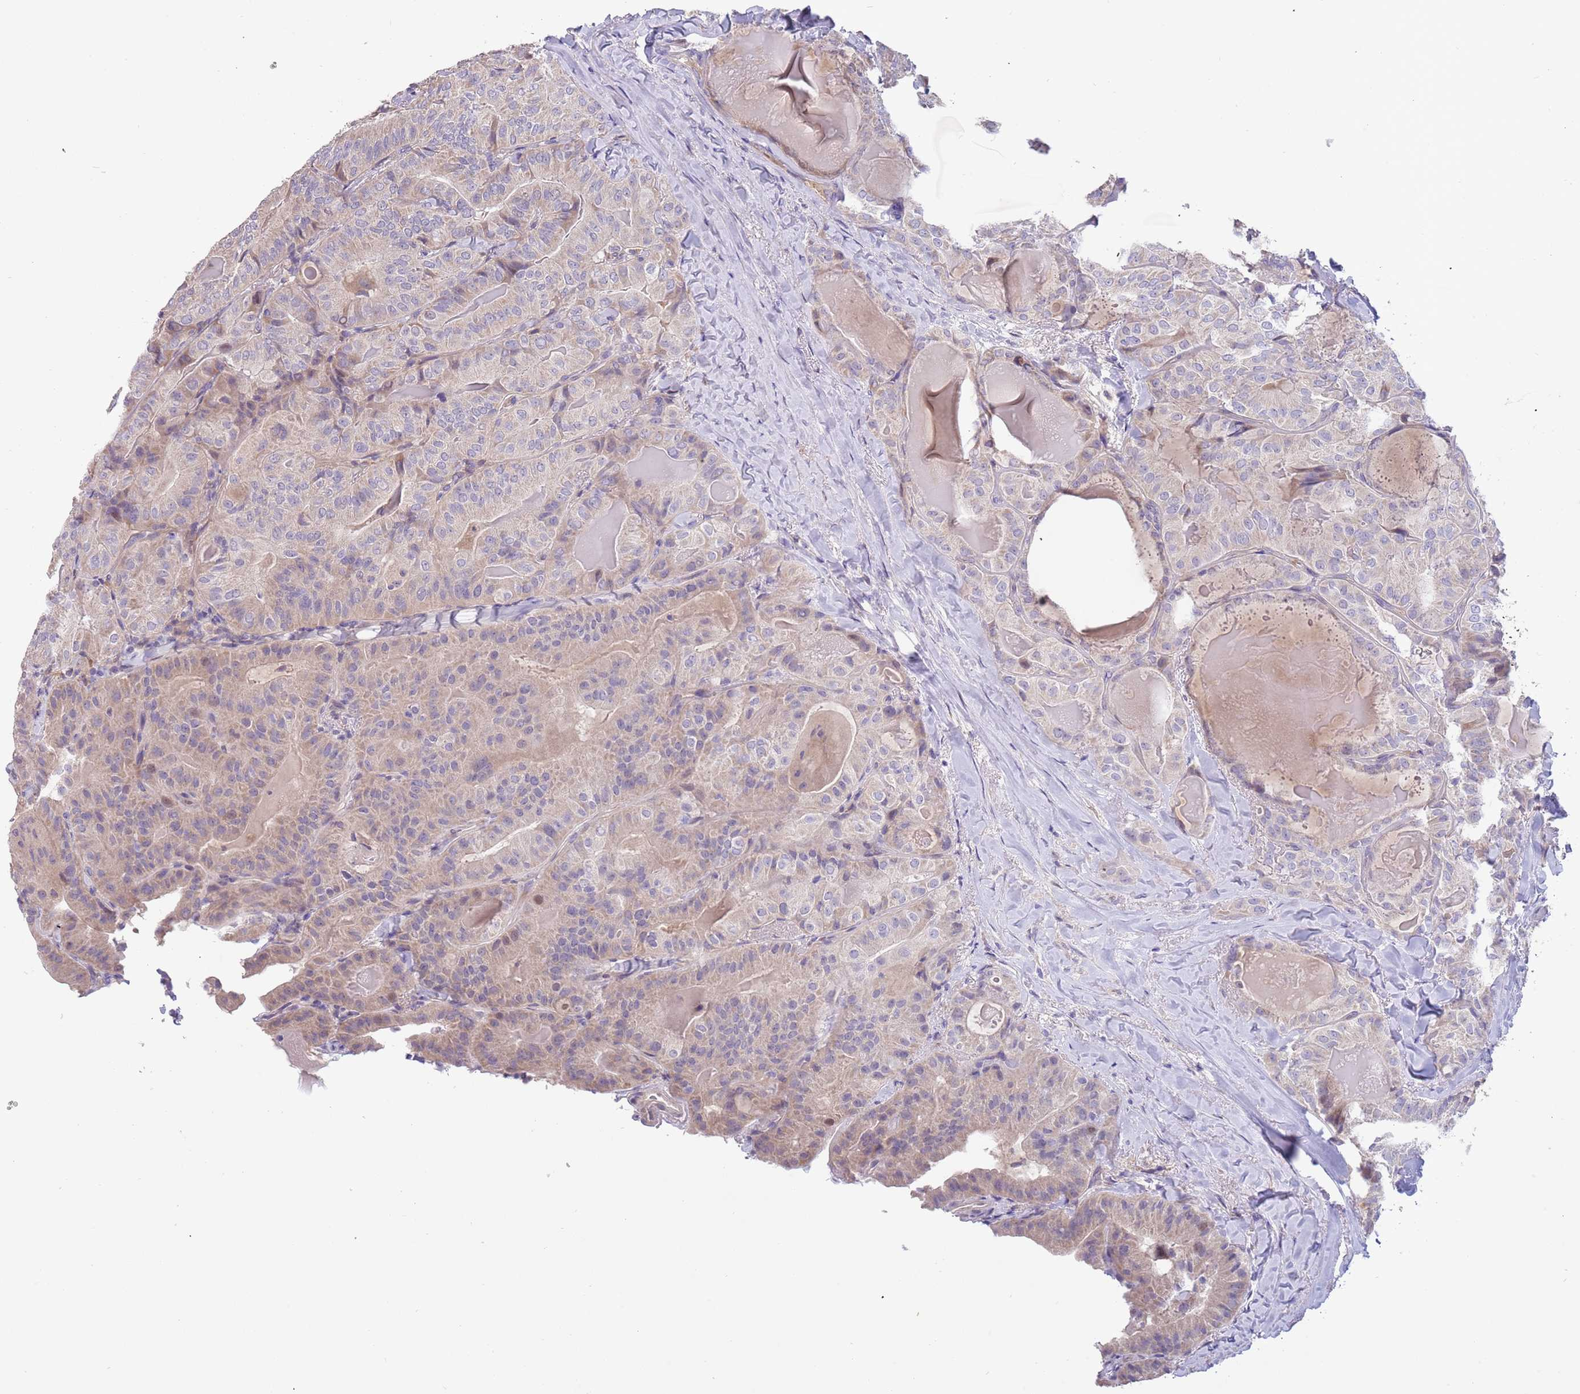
{"staining": {"intensity": "weak", "quantity": "<25%", "location": "cytoplasmic/membranous"}, "tissue": "thyroid cancer", "cell_type": "Tumor cells", "image_type": "cancer", "snomed": [{"axis": "morphology", "description": "Papillary adenocarcinoma, NOS"}, {"axis": "topography", "description": "Thyroid gland"}], "caption": "Thyroid cancer (papillary adenocarcinoma) was stained to show a protein in brown. There is no significant positivity in tumor cells.", "gene": "CABYR", "patient": {"sex": "female", "age": 68}}